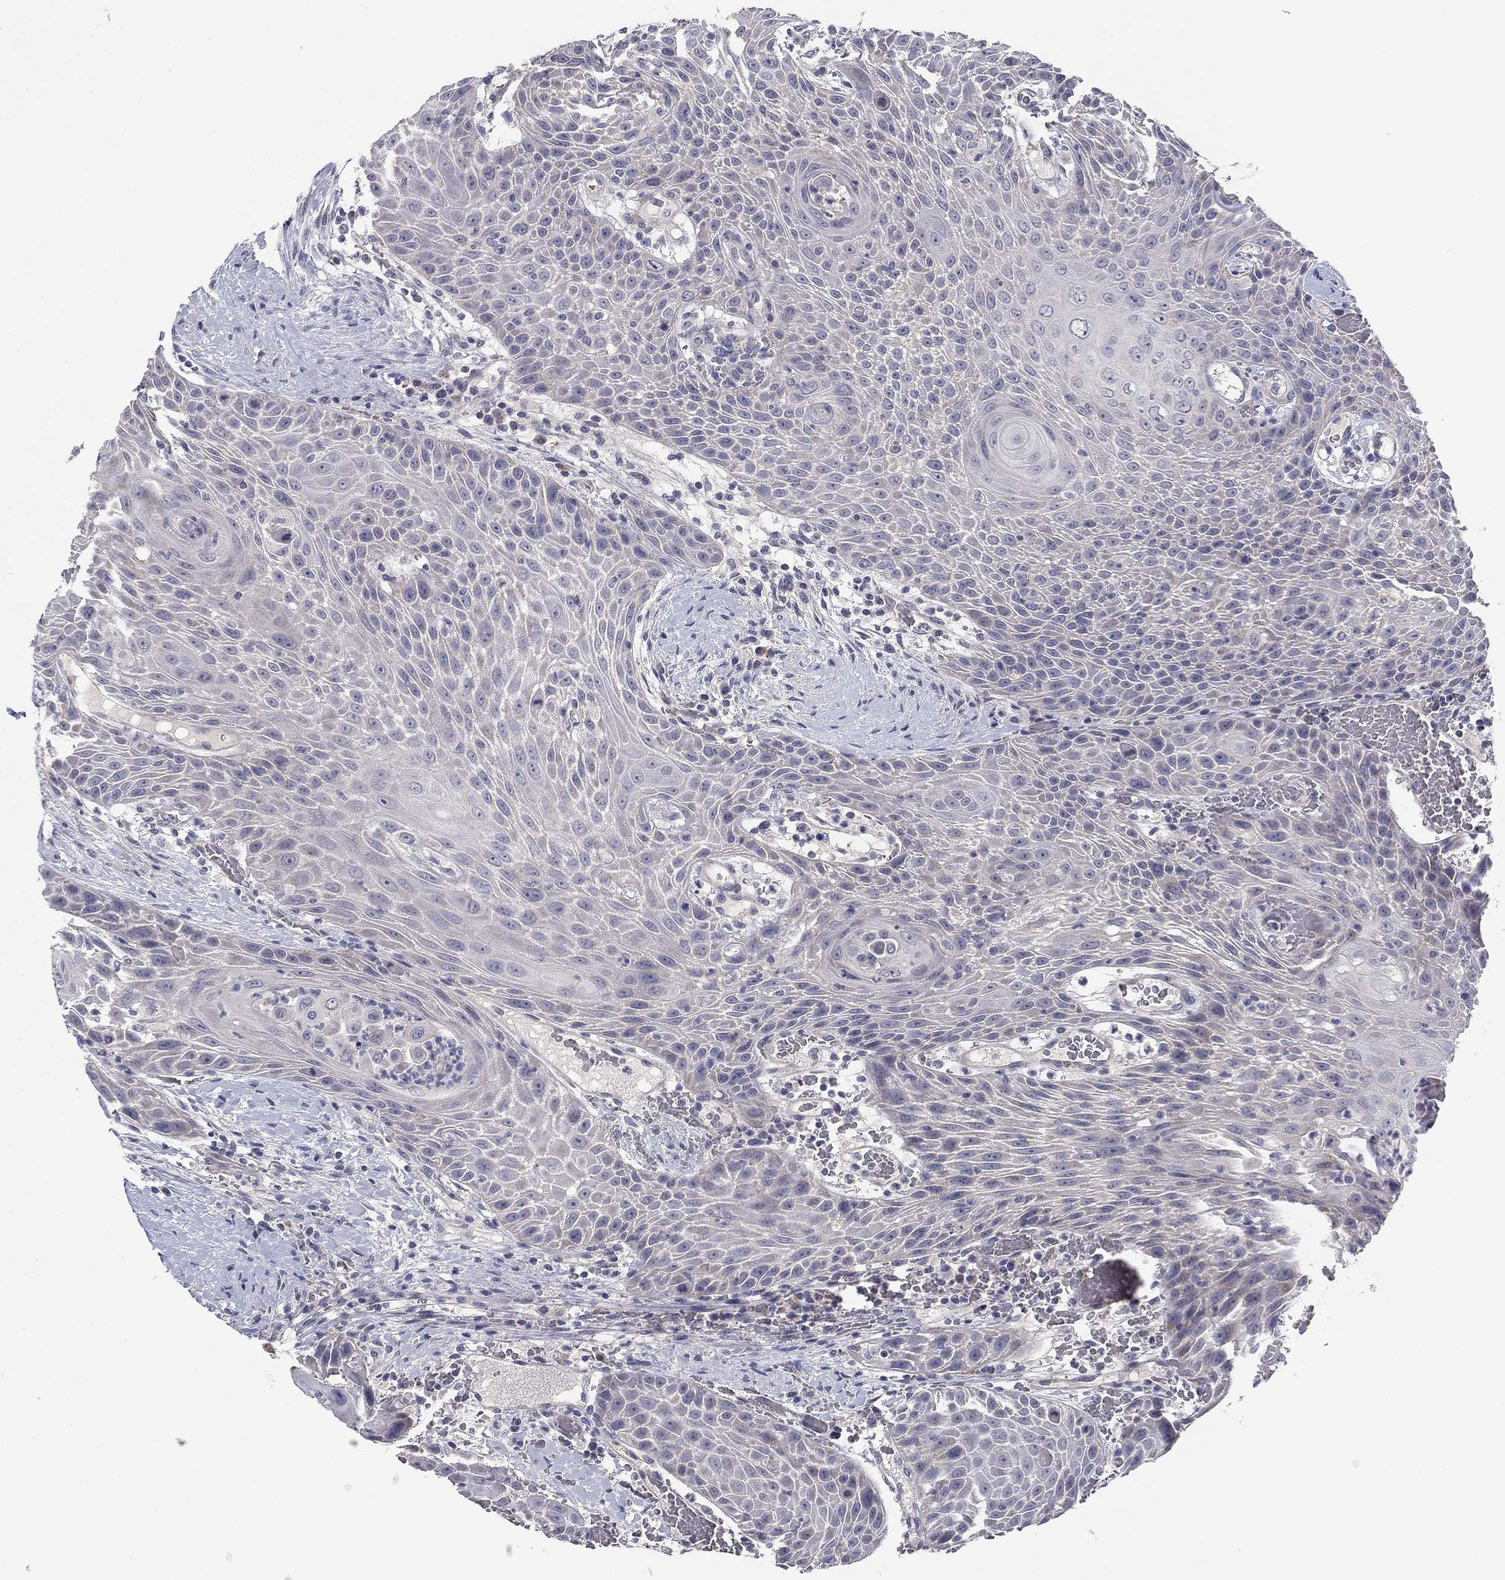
{"staining": {"intensity": "negative", "quantity": "none", "location": "none"}, "tissue": "head and neck cancer", "cell_type": "Tumor cells", "image_type": "cancer", "snomed": [{"axis": "morphology", "description": "Squamous cell carcinoma, NOS"}, {"axis": "topography", "description": "Head-Neck"}], "caption": "IHC micrograph of head and neck squamous cell carcinoma stained for a protein (brown), which displays no staining in tumor cells.", "gene": "SEPTIN3", "patient": {"sex": "male", "age": 69}}